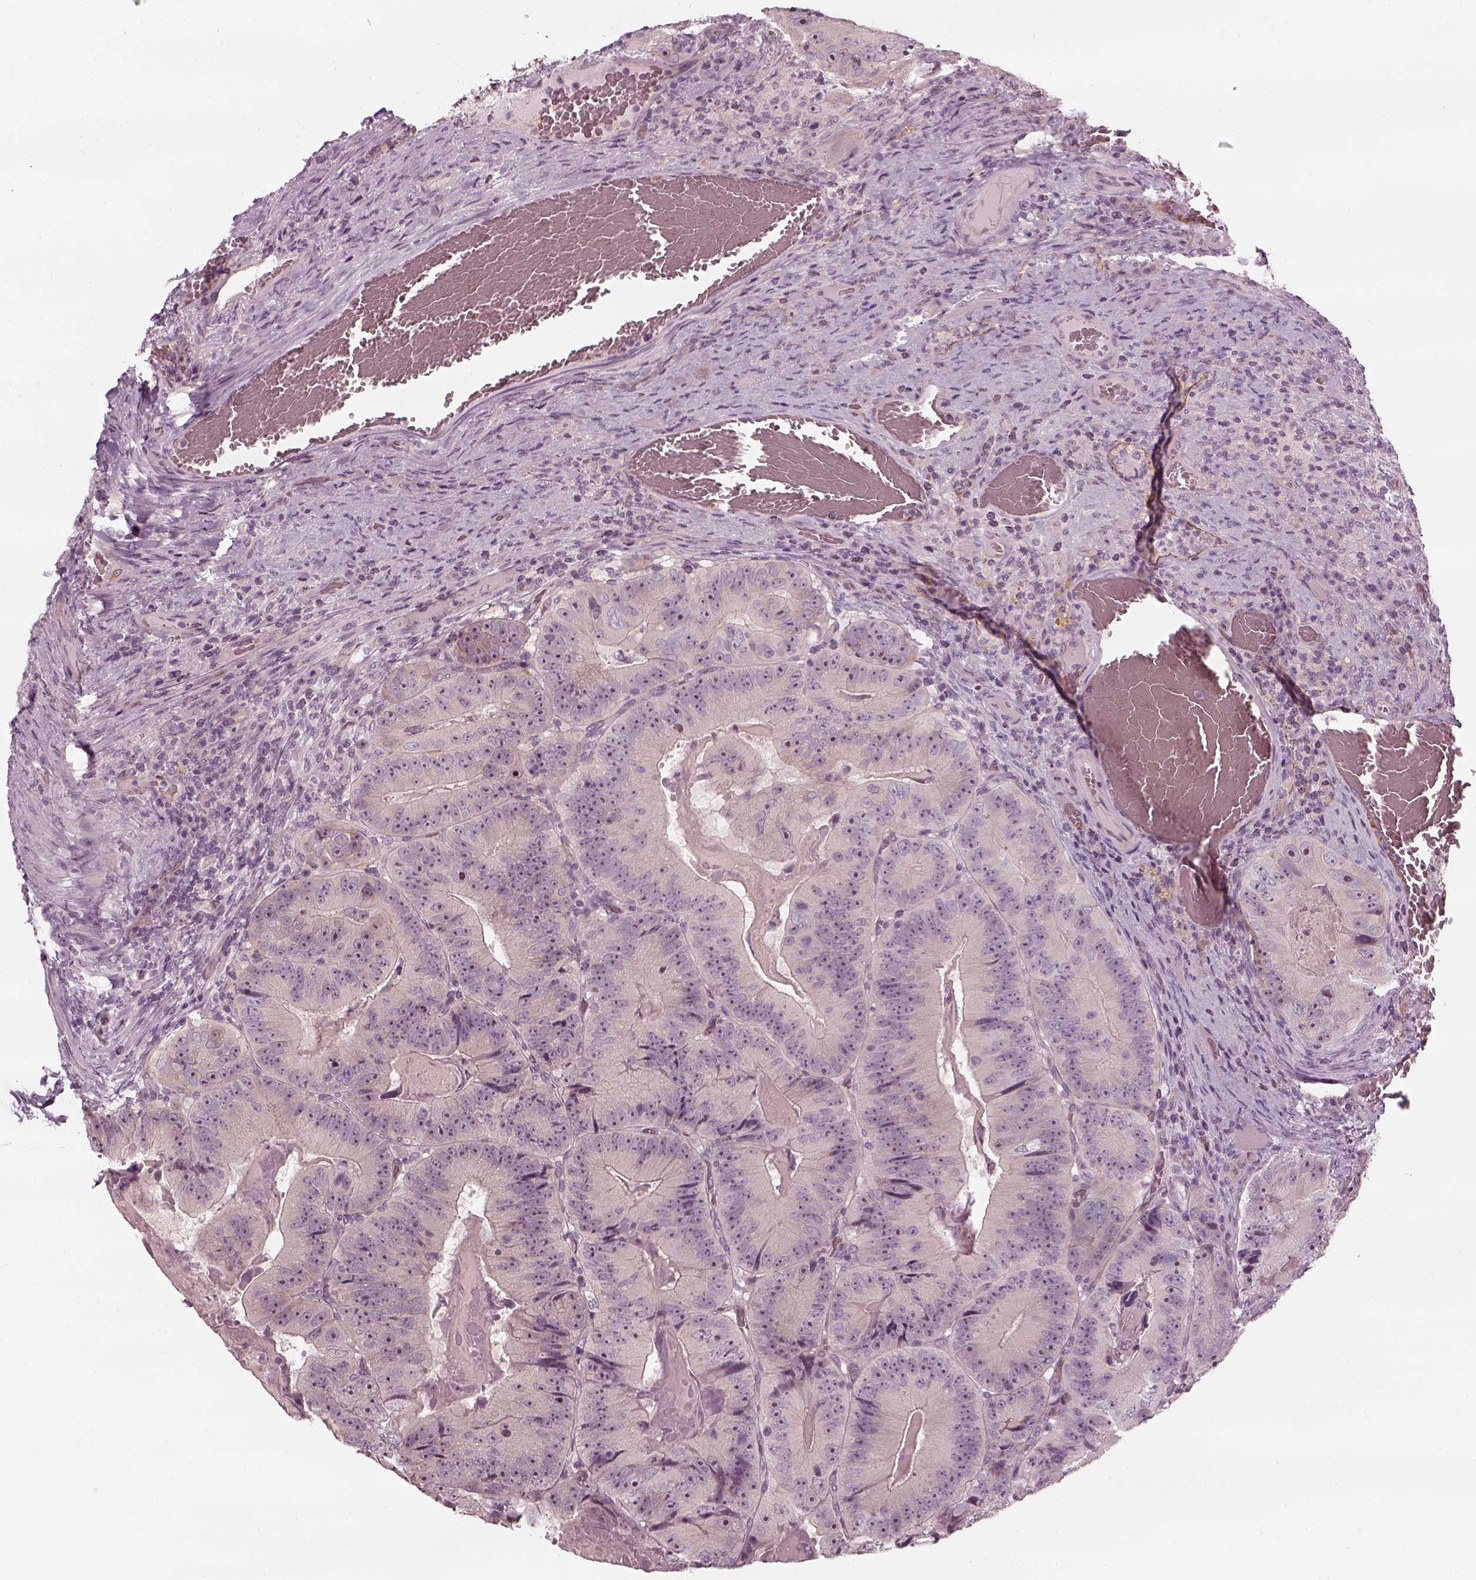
{"staining": {"intensity": "negative", "quantity": "none", "location": "none"}, "tissue": "colorectal cancer", "cell_type": "Tumor cells", "image_type": "cancer", "snomed": [{"axis": "morphology", "description": "Adenocarcinoma, NOS"}, {"axis": "topography", "description": "Colon"}], "caption": "This image is of colorectal adenocarcinoma stained with immunohistochemistry to label a protein in brown with the nuclei are counter-stained blue. There is no staining in tumor cells. The staining is performed using DAB (3,3'-diaminobenzidine) brown chromogen with nuclei counter-stained in using hematoxylin.", "gene": "PNMT", "patient": {"sex": "female", "age": 86}}